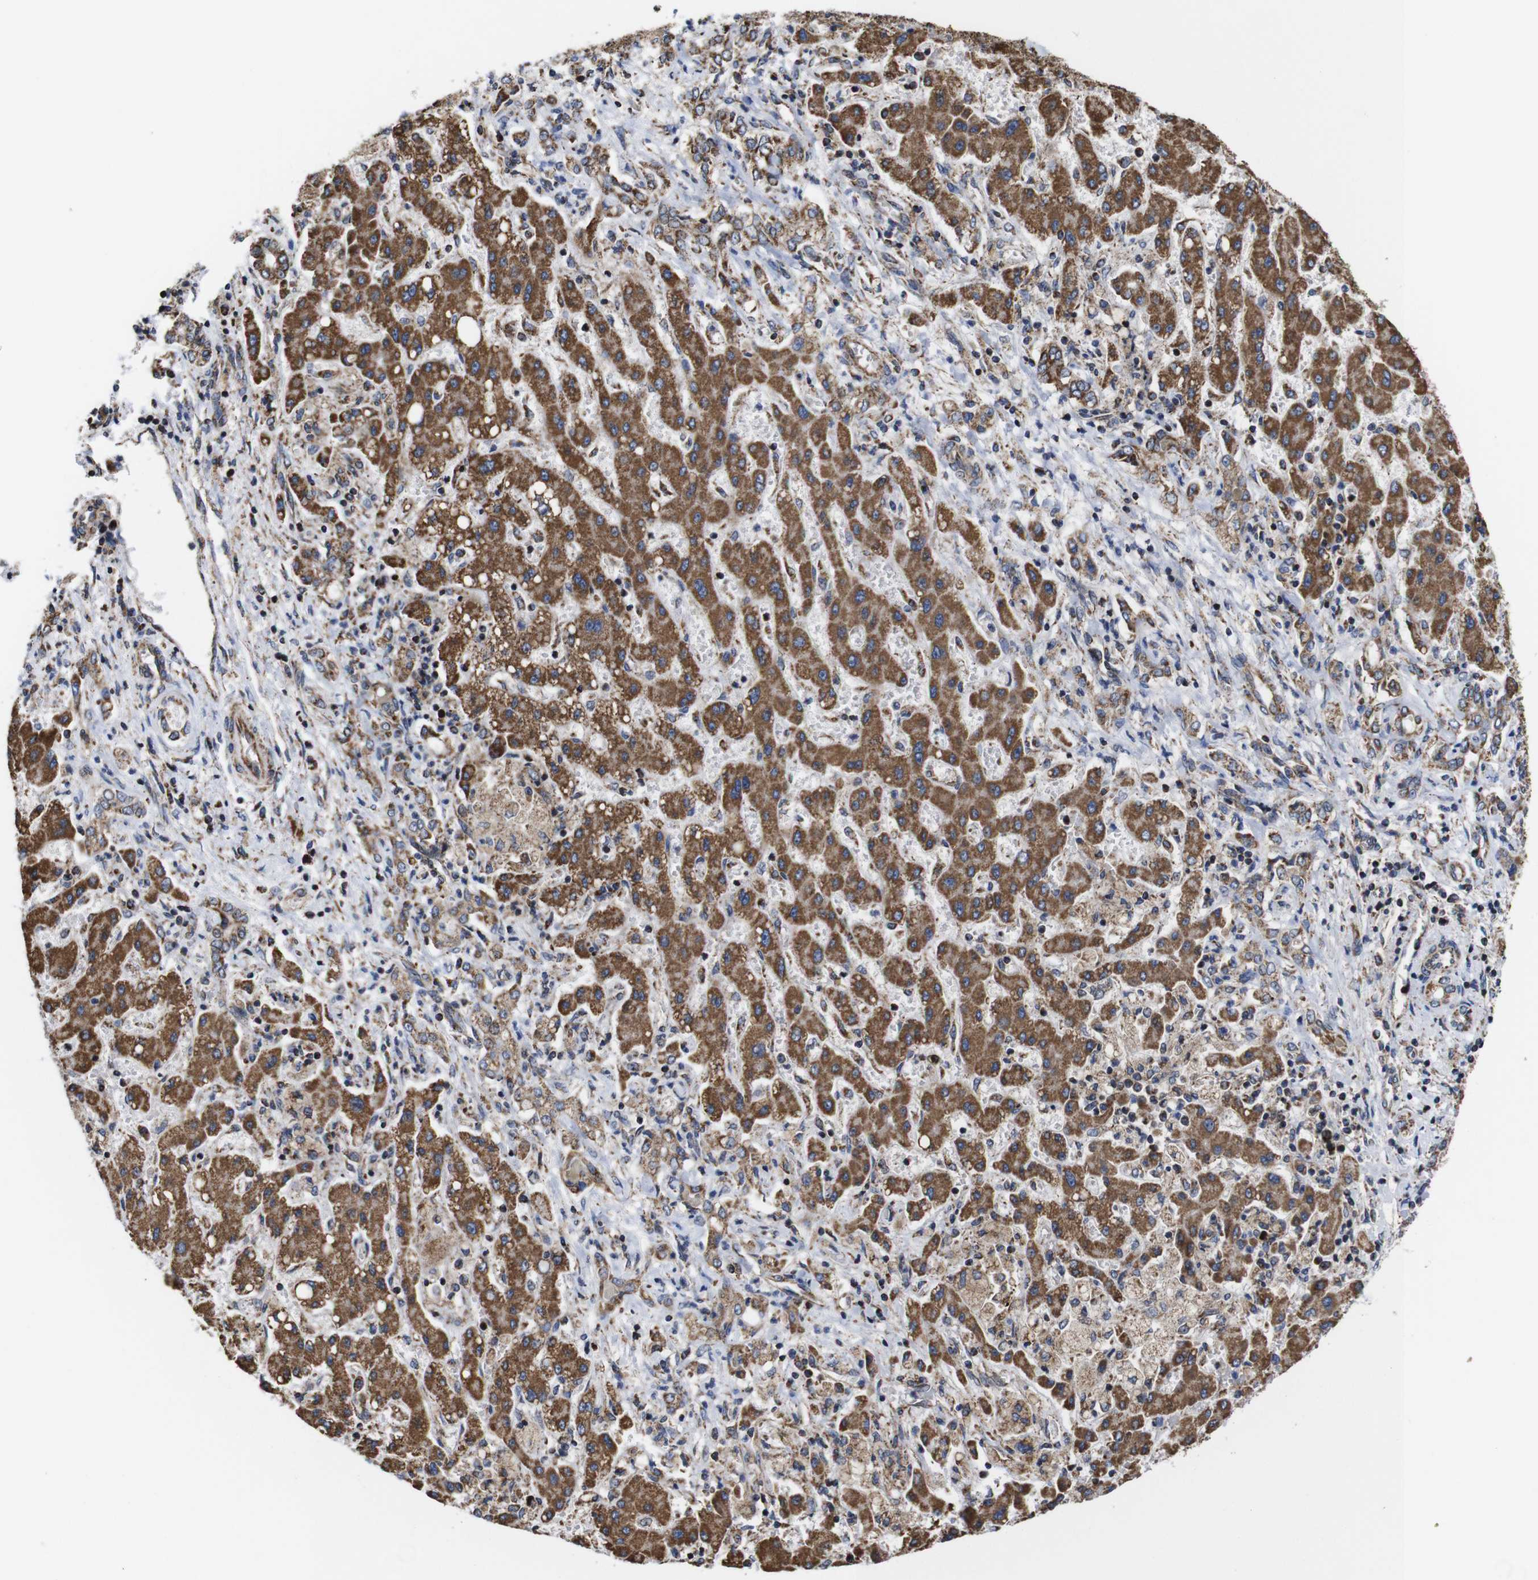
{"staining": {"intensity": "moderate", "quantity": ">75%", "location": "cytoplasmic/membranous"}, "tissue": "liver cancer", "cell_type": "Tumor cells", "image_type": "cancer", "snomed": [{"axis": "morphology", "description": "Cholangiocarcinoma"}, {"axis": "topography", "description": "Liver"}], "caption": "Immunohistochemical staining of liver cancer (cholangiocarcinoma) reveals medium levels of moderate cytoplasmic/membranous protein staining in approximately >75% of tumor cells.", "gene": "C17orf80", "patient": {"sex": "male", "age": 50}}